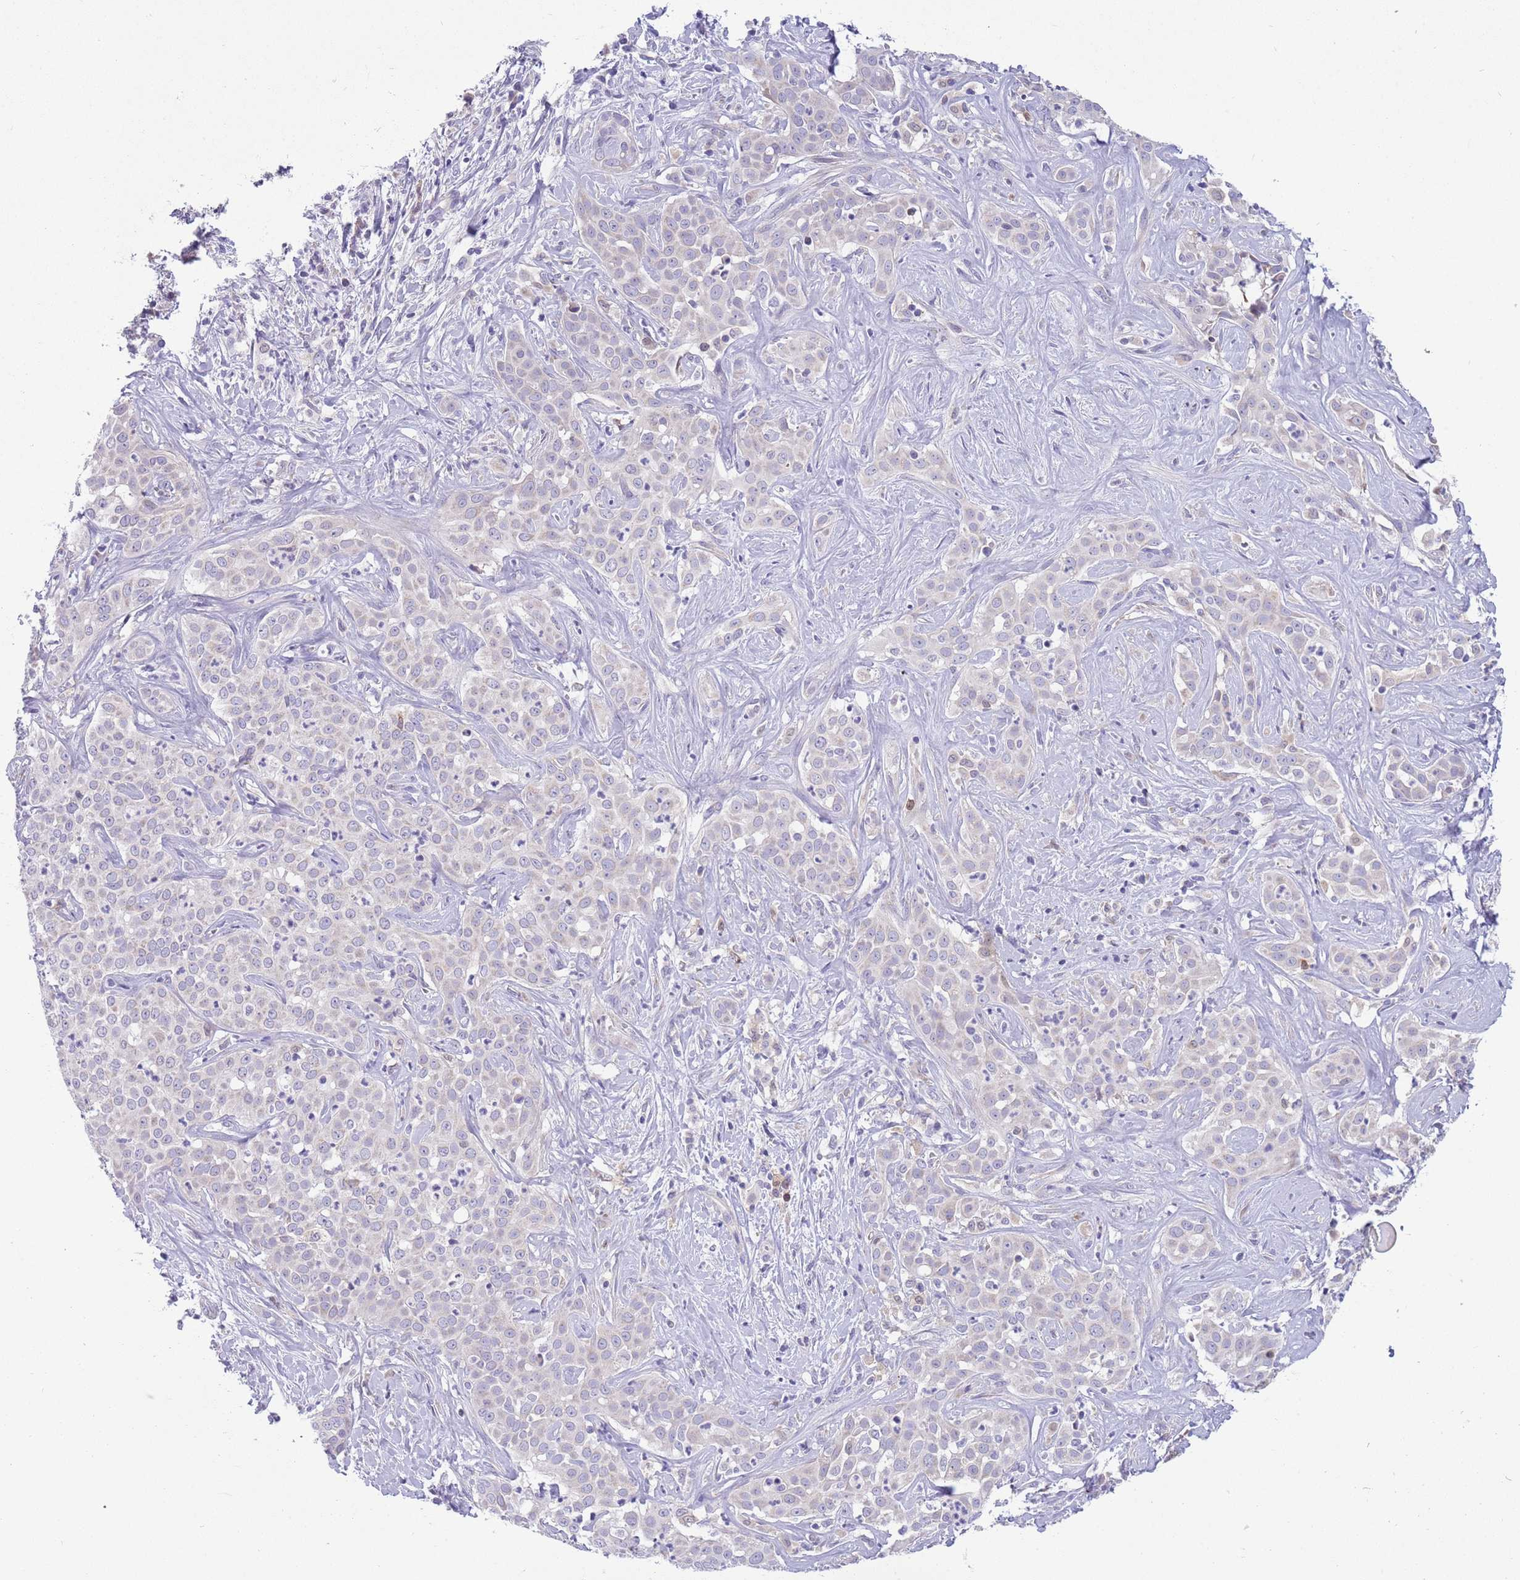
{"staining": {"intensity": "negative", "quantity": "none", "location": "none"}, "tissue": "liver cancer", "cell_type": "Tumor cells", "image_type": "cancer", "snomed": [{"axis": "morphology", "description": "Cholangiocarcinoma"}, {"axis": "topography", "description": "Liver"}], "caption": "Tumor cells show no significant protein positivity in liver cholangiocarcinoma. Brightfield microscopy of immunohistochemistry (IHC) stained with DAB (brown) and hematoxylin (blue), captured at high magnification.", "gene": "DDHD1", "patient": {"sex": "male", "age": 67}}